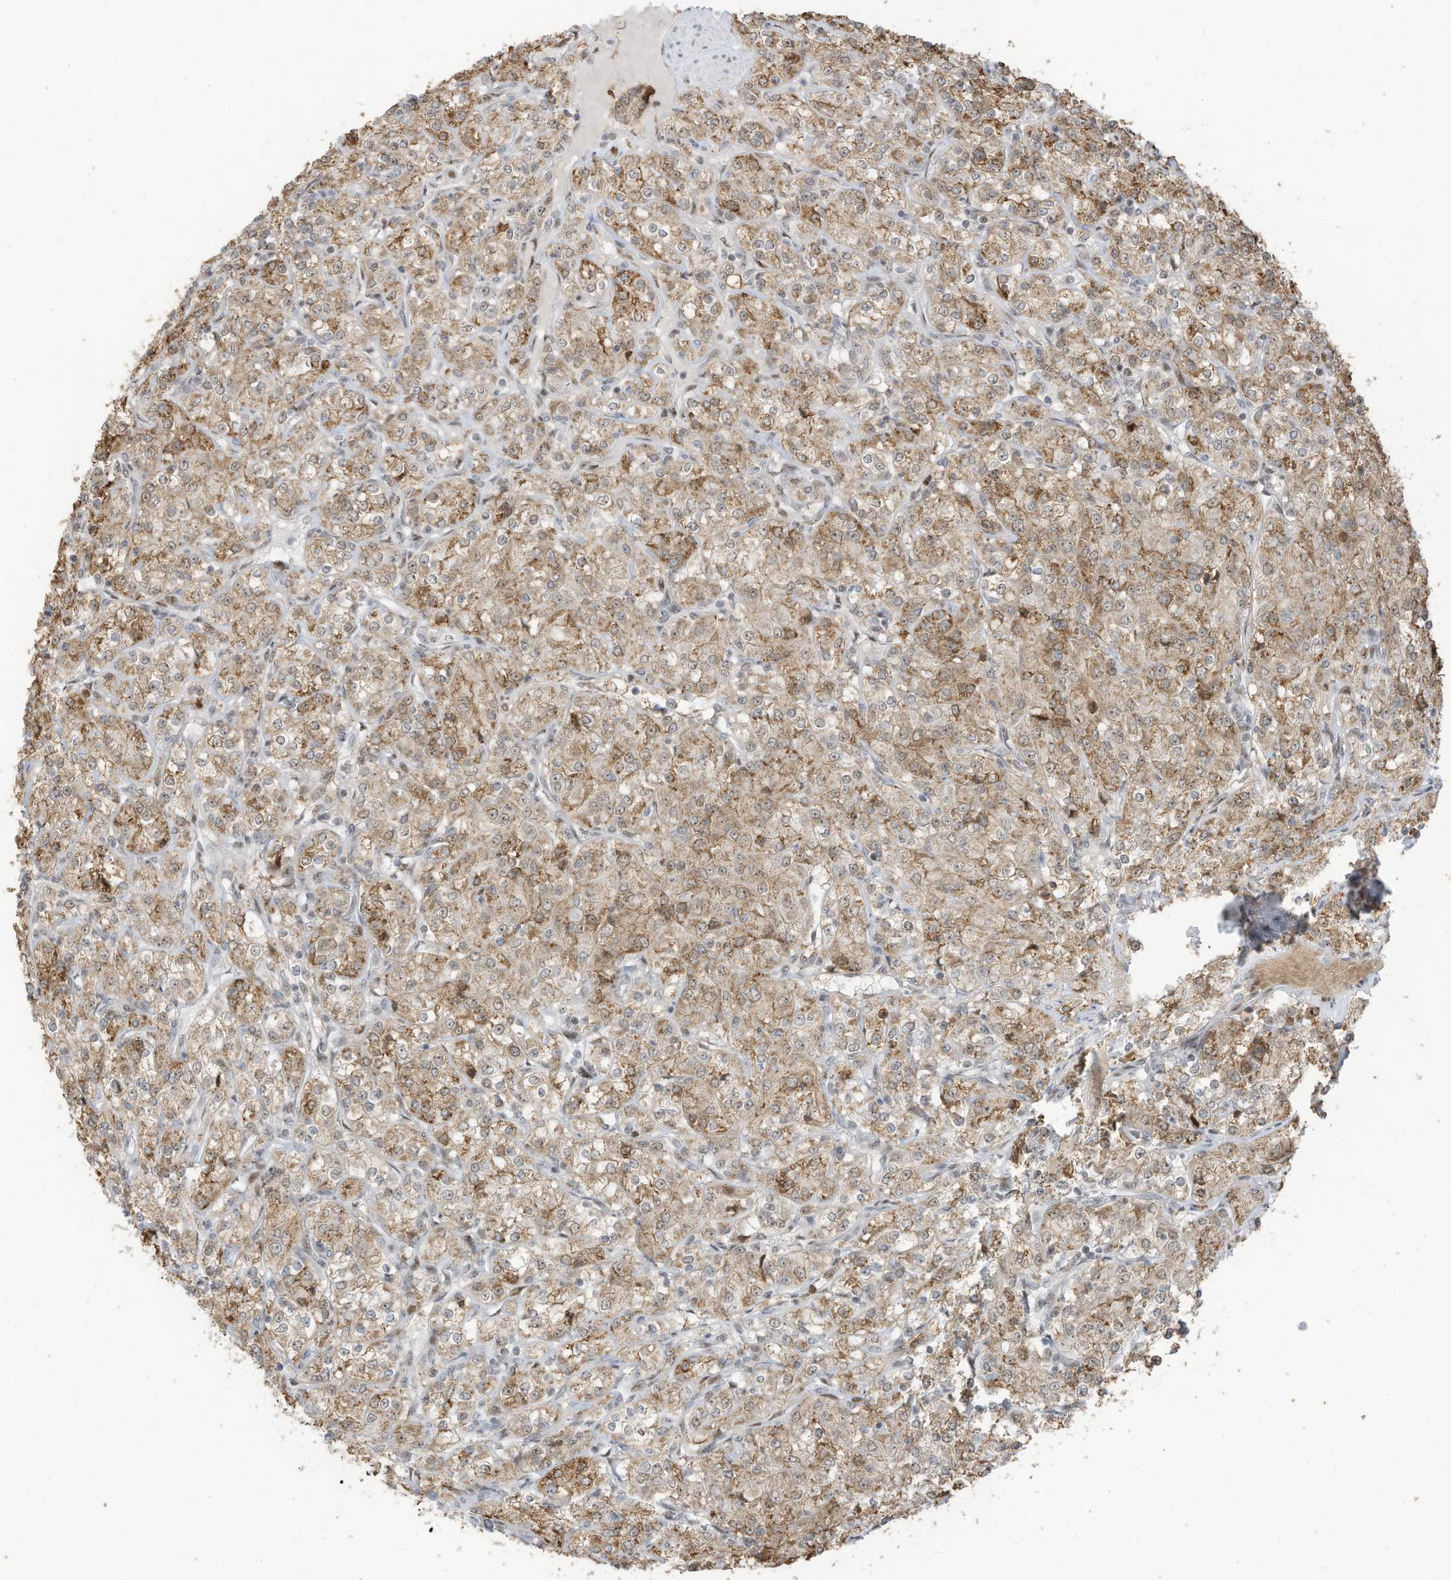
{"staining": {"intensity": "moderate", "quantity": ">75%", "location": "cytoplasmic/membranous"}, "tissue": "renal cancer", "cell_type": "Tumor cells", "image_type": "cancer", "snomed": [{"axis": "morphology", "description": "Adenocarcinoma, NOS"}, {"axis": "topography", "description": "Kidney"}], "caption": "An immunohistochemistry (IHC) histopathology image of neoplastic tissue is shown. Protein staining in brown labels moderate cytoplasmic/membranous positivity in renal cancer (adenocarcinoma) within tumor cells. Nuclei are stained in blue.", "gene": "ZCWPW2", "patient": {"sex": "male", "age": 77}}